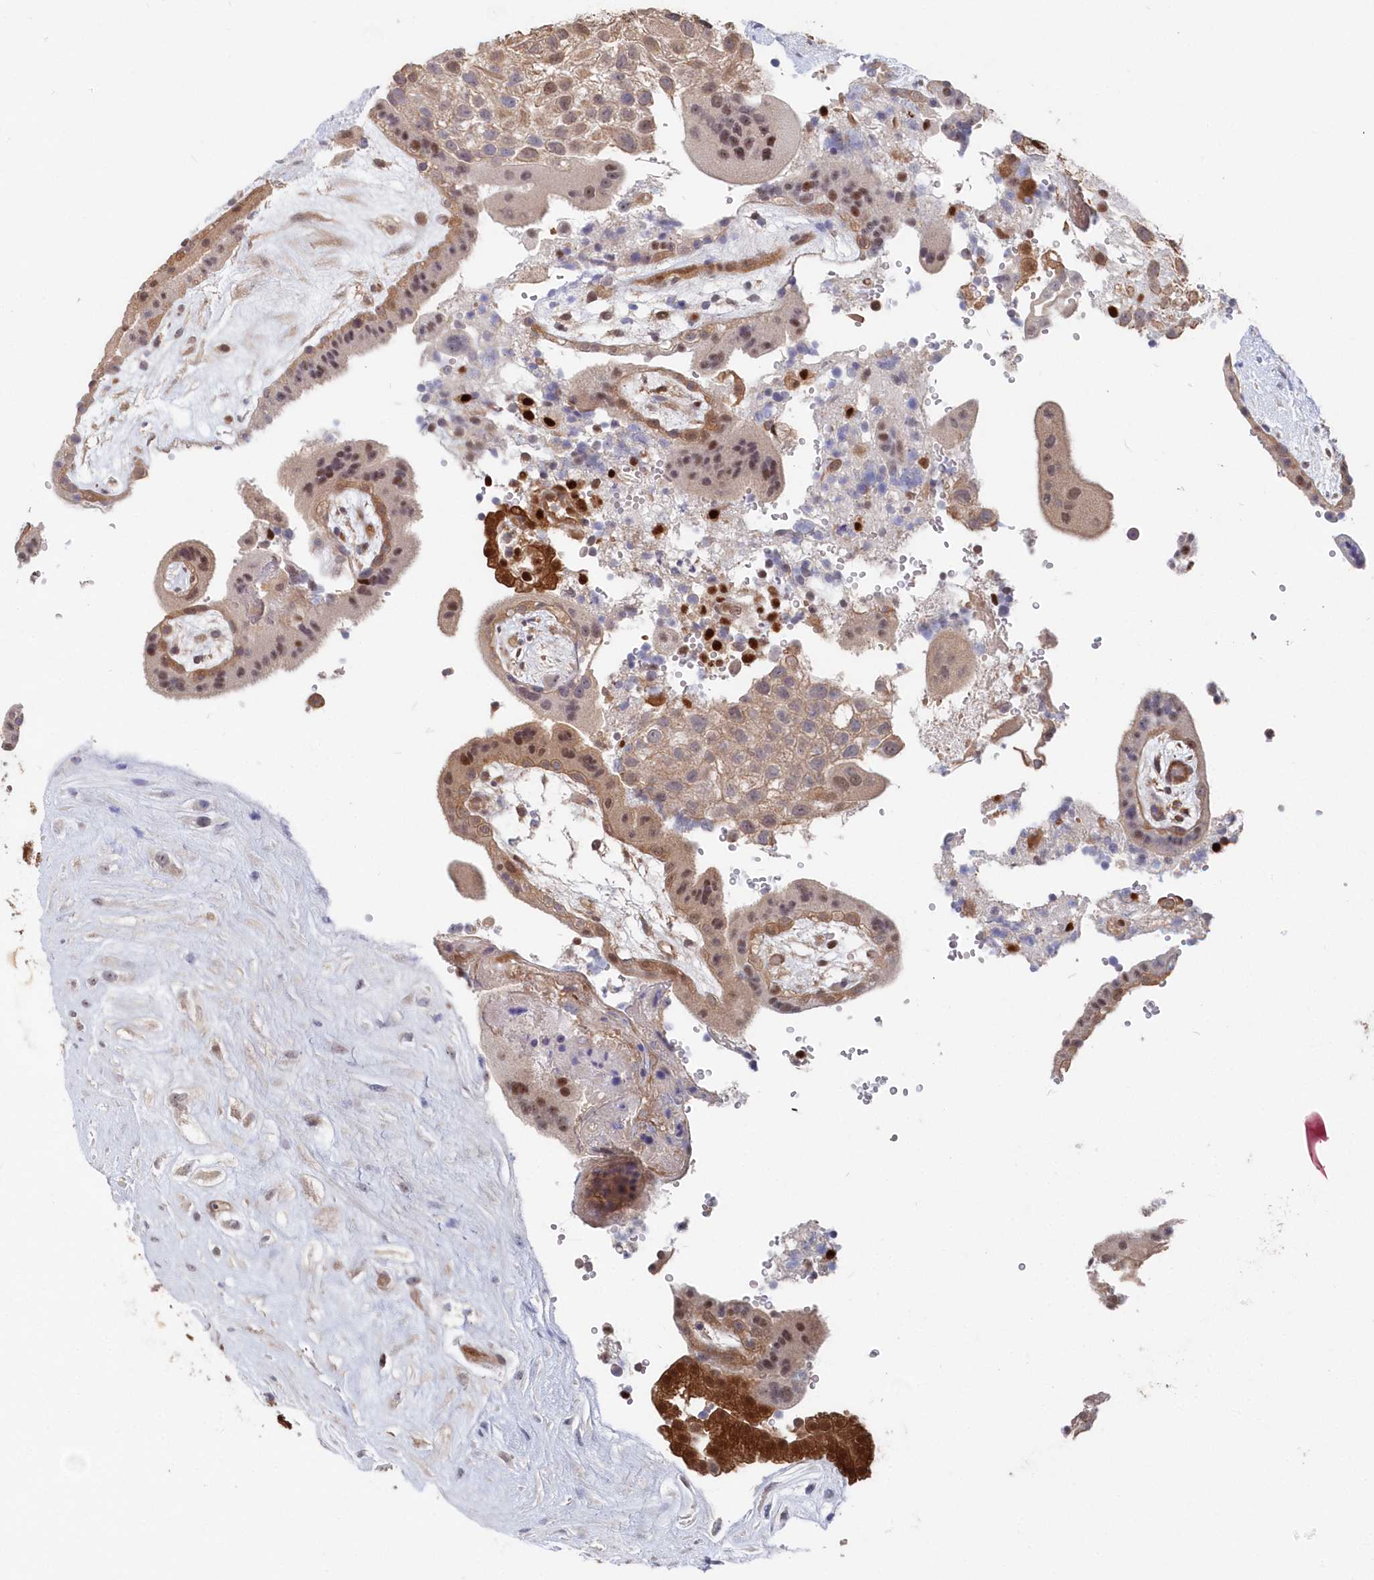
{"staining": {"intensity": "moderate", "quantity": ">75%", "location": "cytoplasmic/membranous,nuclear"}, "tissue": "placenta", "cell_type": "Trophoblastic cells", "image_type": "normal", "snomed": [{"axis": "morphology", "description": "Normal tissue, NOS"}, {"axis": "topography", "description": "Placenta"}], "caption": "Trophoblastic cells reveal medium levels of moderate cytoplasmic/membranous,nuclear expression in approximately >75% of cells in normal placenta.", "gene": "ABHD14B", "patient": {"sex": "female", "age": 18}}